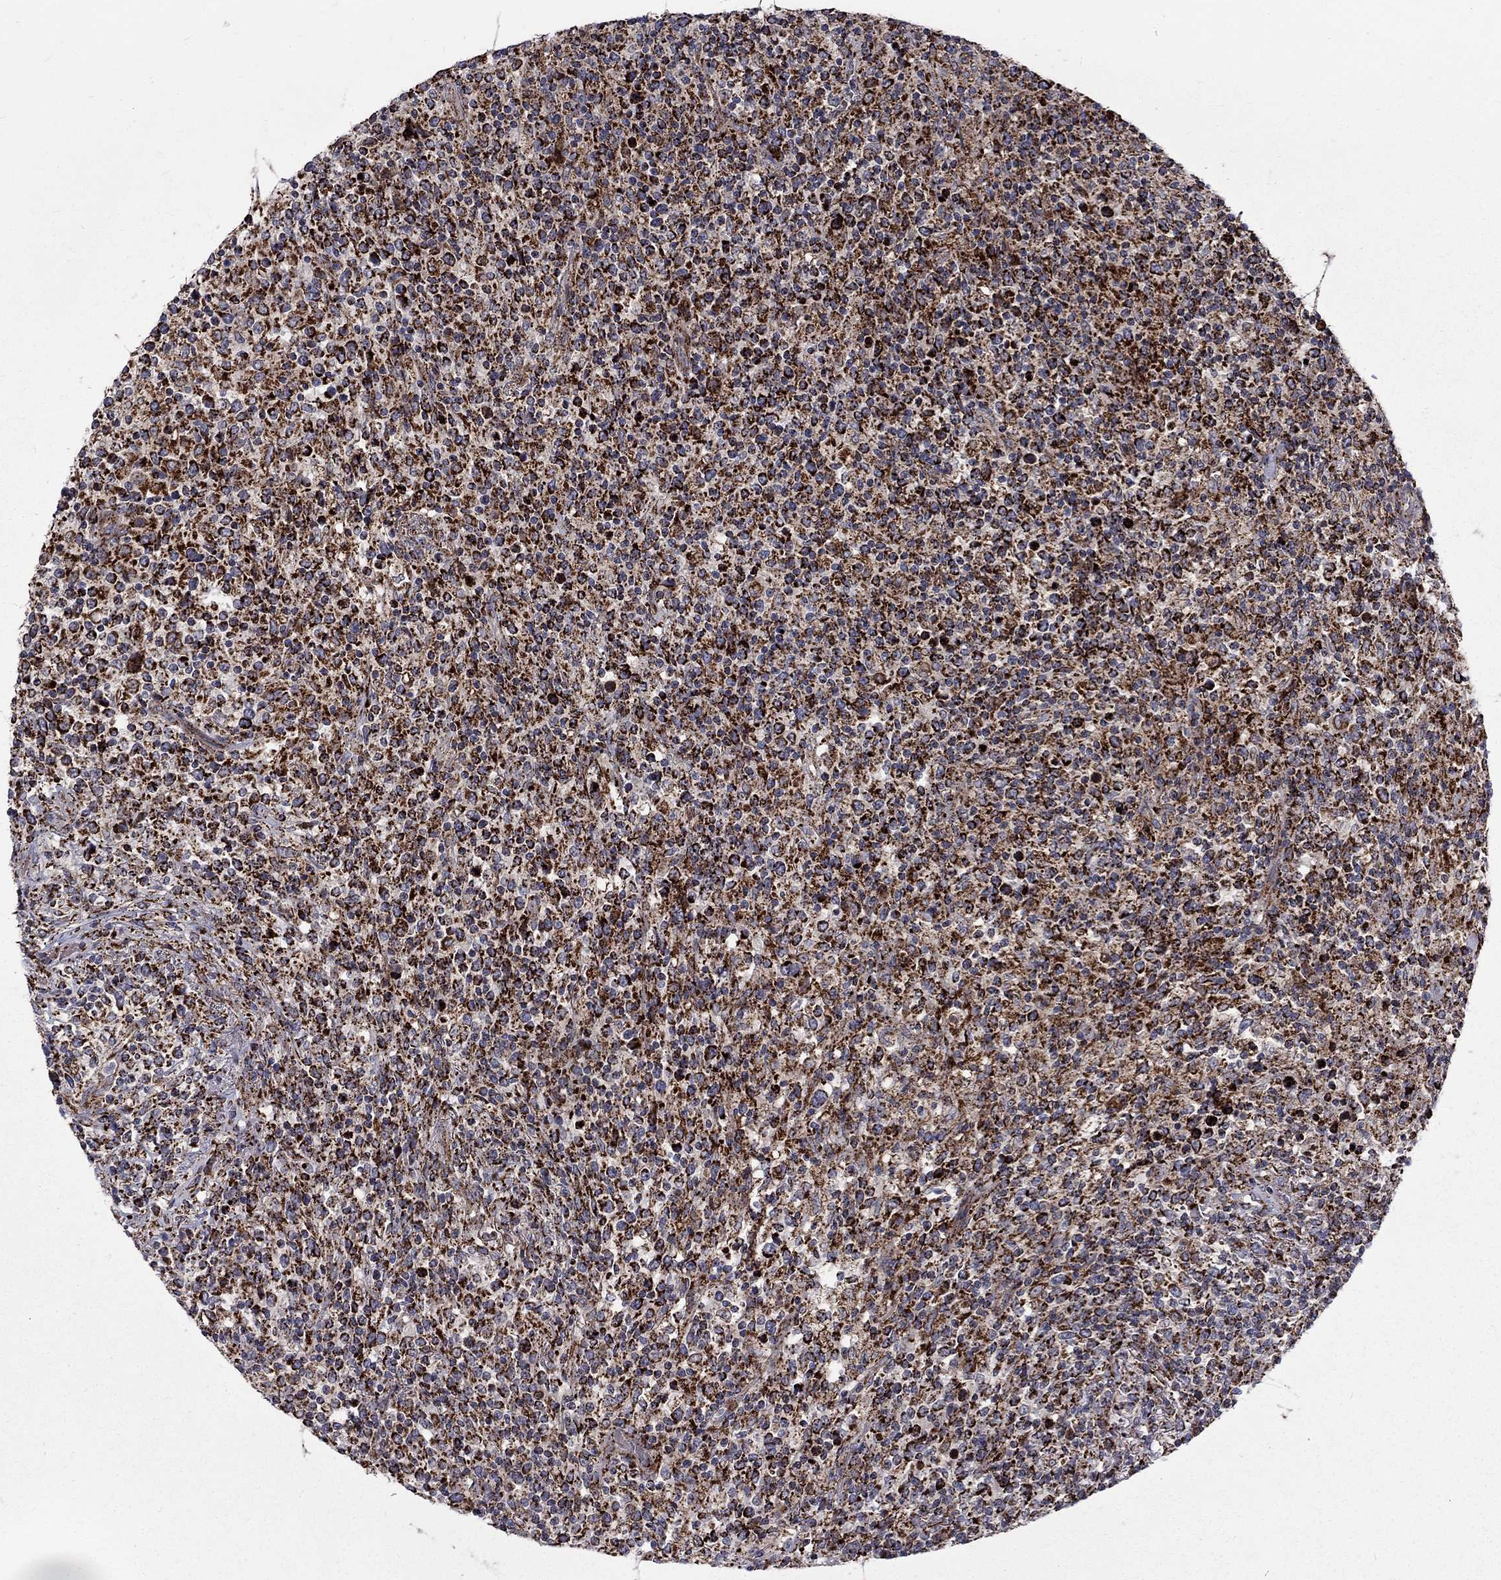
{"staining": {"intensity": "strong", "quantity": ">75%", "location": "cytoplasmic/membranous"}, "tissue": "lymphoma", "cell_type": "Tumor cells", "image_type": "cancer", "snomed": [{"axis": "morphology", "description": "Malignant lymphoma, non-Hodgkin's type, High grade"}, {"axis": "topography", "description": "Lung"}], "caption": "Tumor cells demonstrate strong cytoplasmic/membranous positivity in approximately >75% of cells in lymphoma.", "gene": "ALDH1B1", "patient": {"sex": "male", "age": 79}}